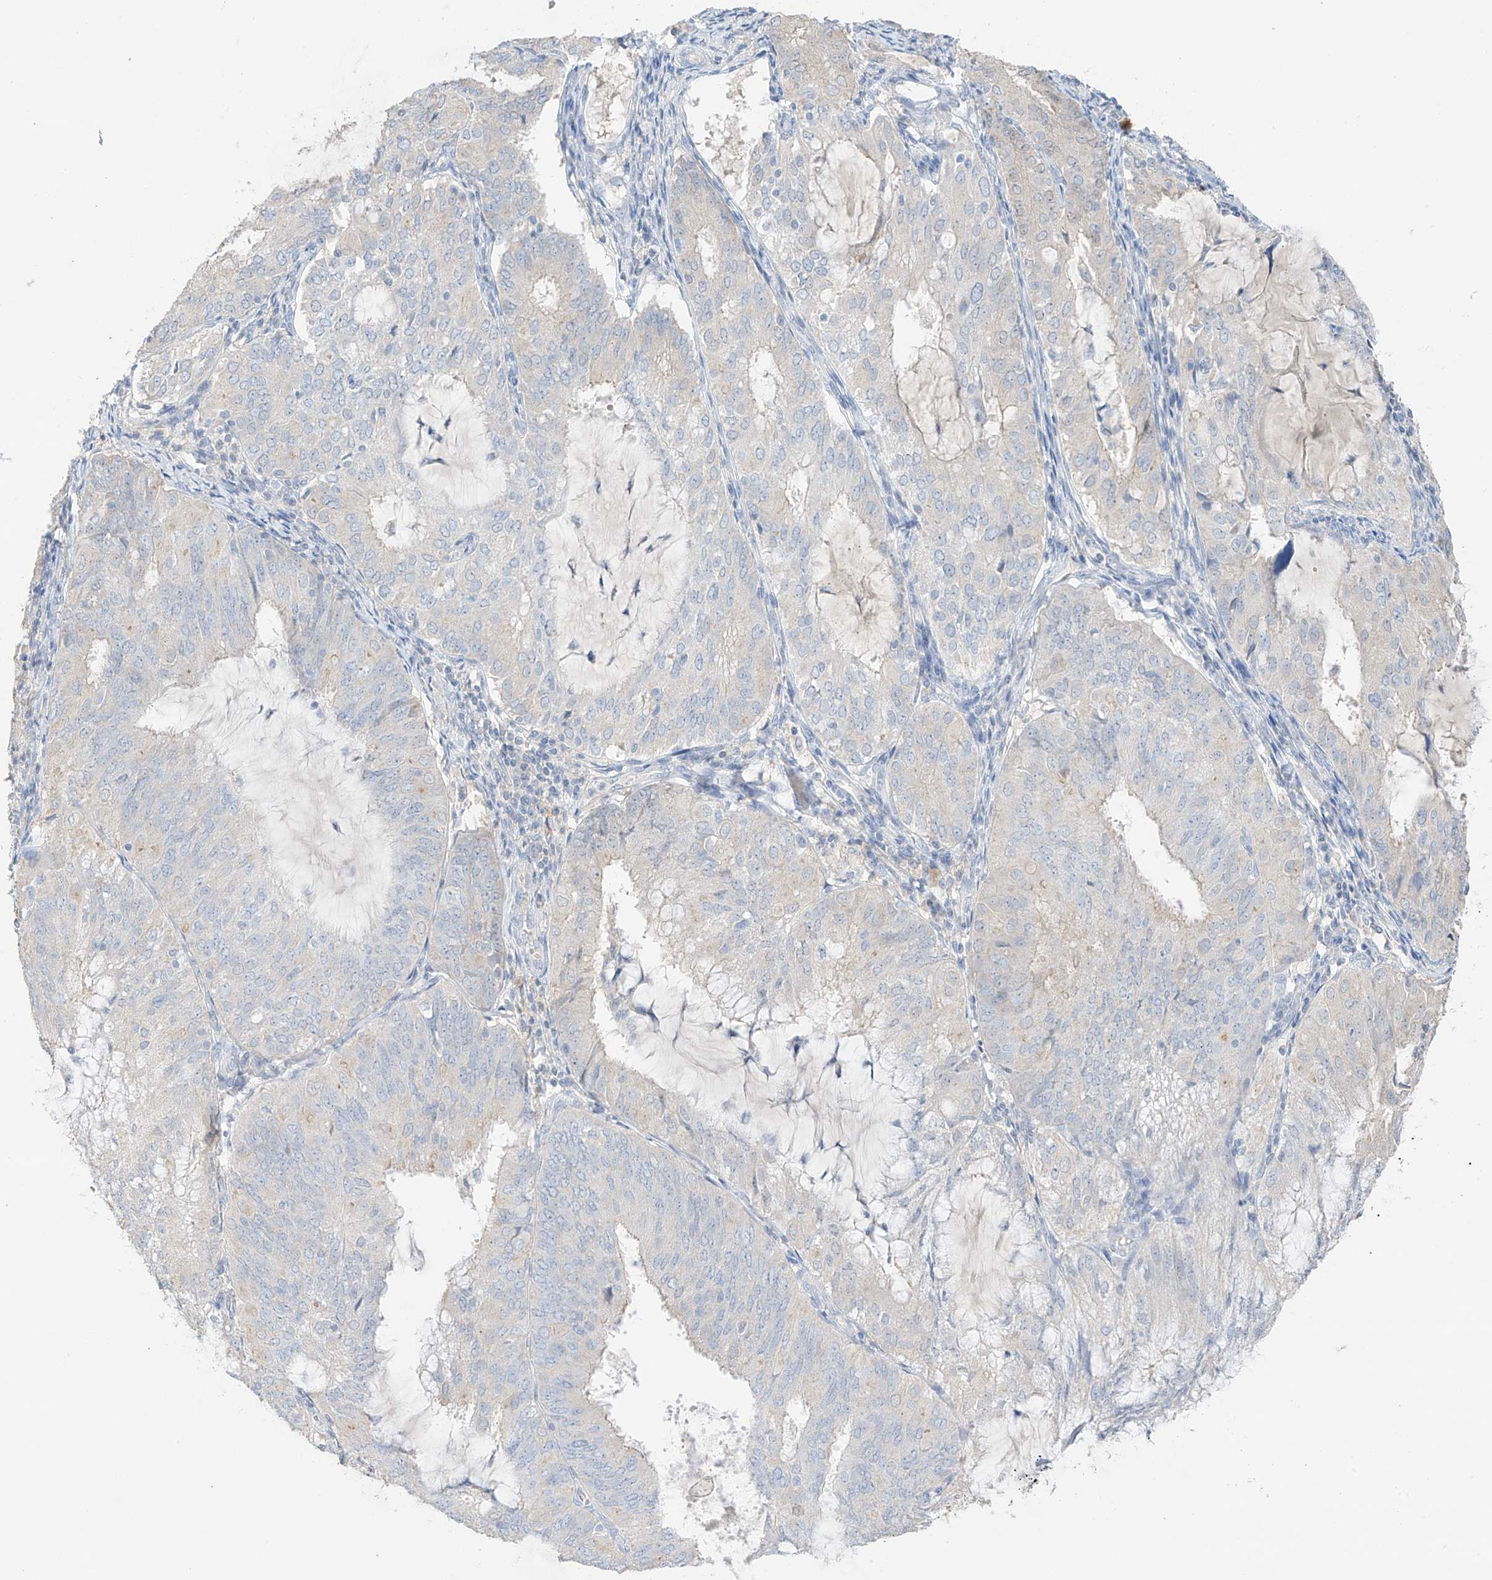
{"staining": {"intensity": "negative", "quantity": "none", "location": "none"}, "tissue": "endometrial cancer", "cell_type": "Tumor cells", "image_type": "cancer", "snomed": [{"axis": "morphology", "description": "Adenocarcinoma, NOS"}, {"axis": "topography", "description": "Endometrium"}], "caption": "Micrograph shows no protein positivity in tumor cells of endometrial cancer tissue.", "gene": "CAPN13", "patient": {"sex": "female", "age": 81}}